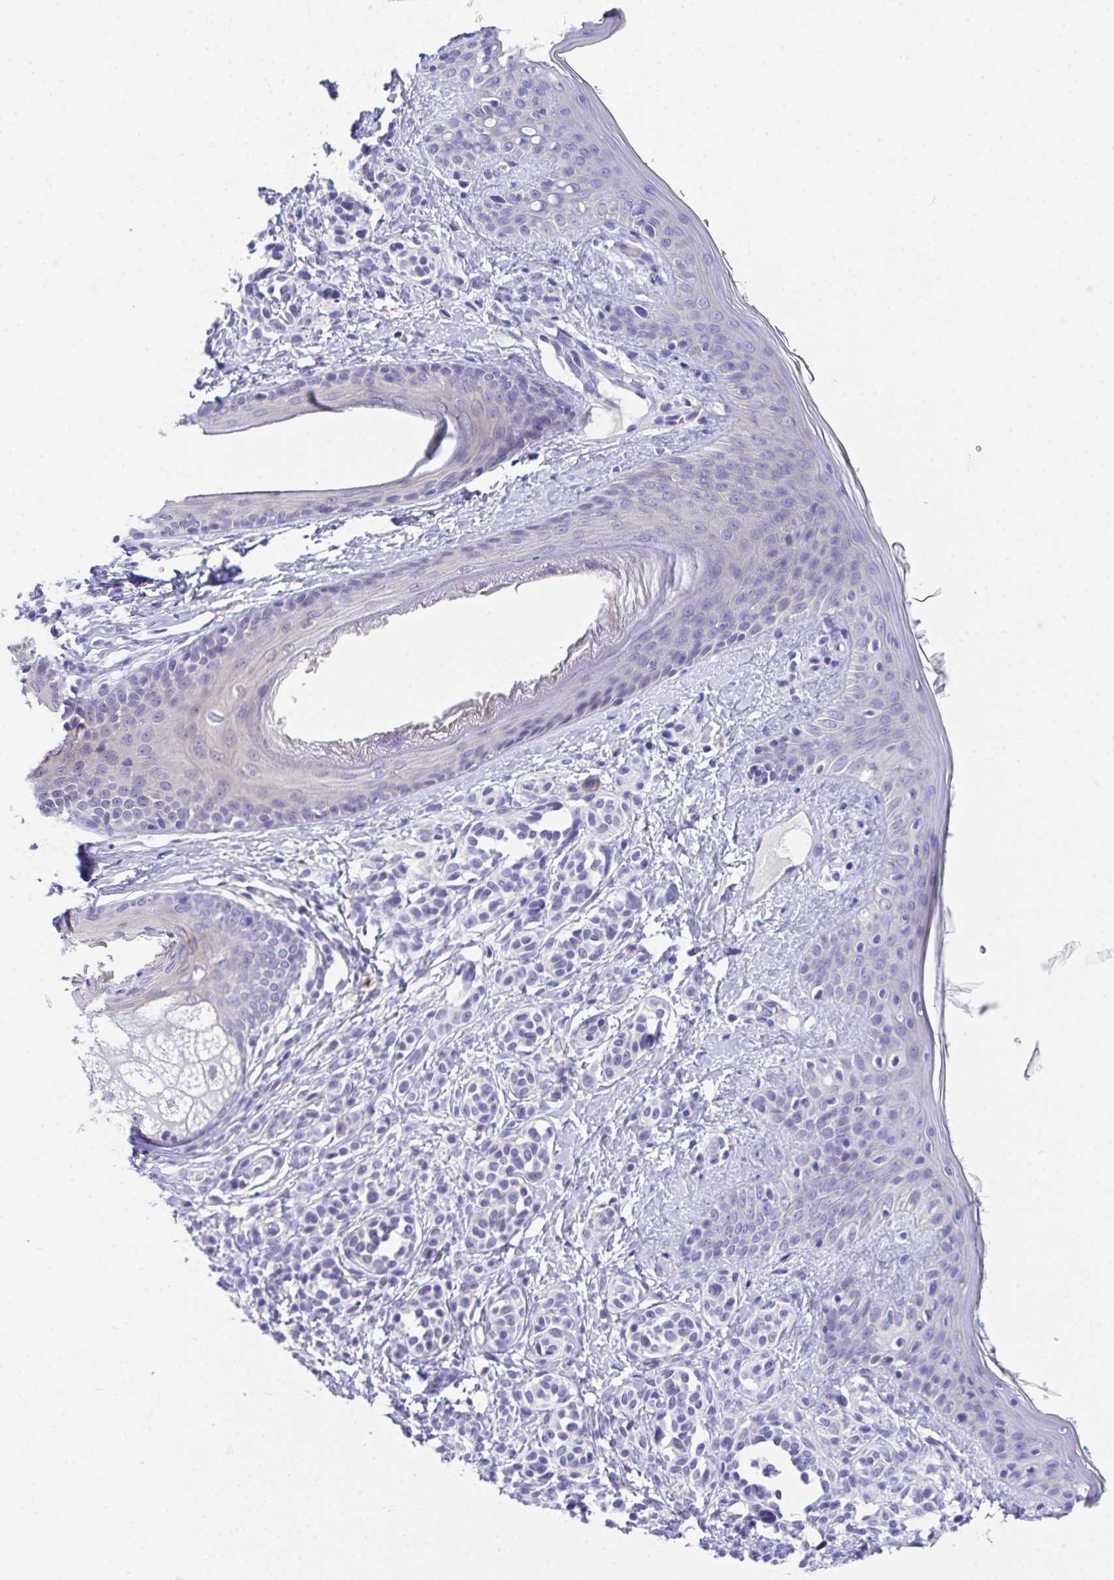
{"staining": {"intensity": "negative", "quantity": "none", "location": "none"}, "tissue": "skin", "cell_type": "Fibroblasts", "image_type": "normal", "snomed": [{"axis": "morphology", "description": "Normal tissue, NOS"}, {"axis": "topography", "description": "Skin"}], "caption": "The immunohistochemistry (IHC) histopathology image has no significant staining in fibroblasts of skin.", "gene": "HOXB4", "patient": {"sex": "male", "age": 16}}